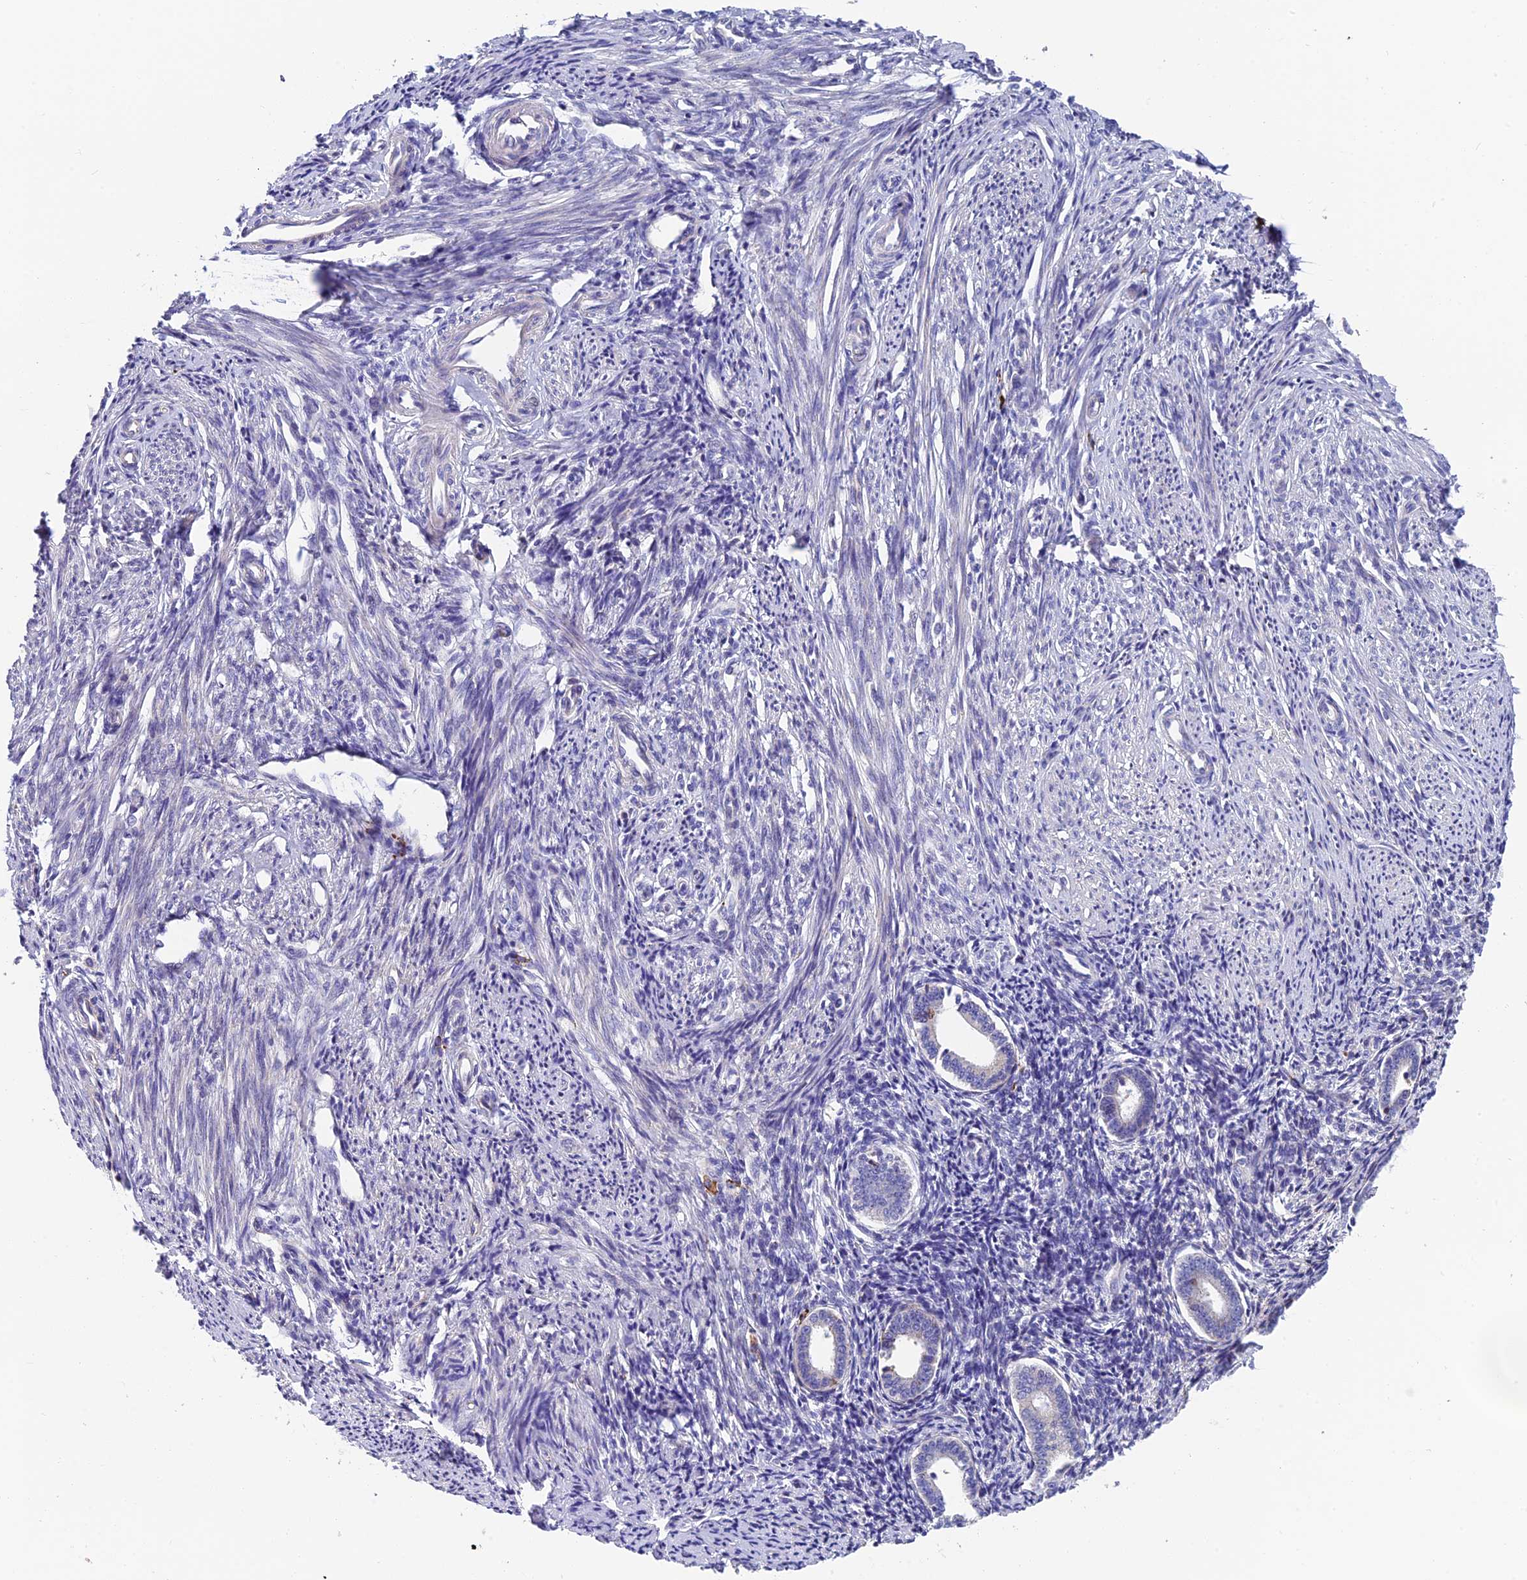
{"staining": {"intensity": "negative", "quantity": "none", "location": "none"}, "tissue": "endometrium", "cell_type": "Cells in endometrial stroma", "image_type": "normal", "snomed": [{"axis": "morphology", "description": "Normal tissue, NOS"}, {"axis": "topography", "description": "Endometrium"}], "caption": "Cells in endometrial stroma are negative for brown protein staining in benign endometrium. The staining is performed using DAB (3,3'-diaminobenzidine) brown chromogen with nuclei counter-stained in using hematoxylin.", "gene": "MACIR", "patient": {"sex": "female", "age": 56}}